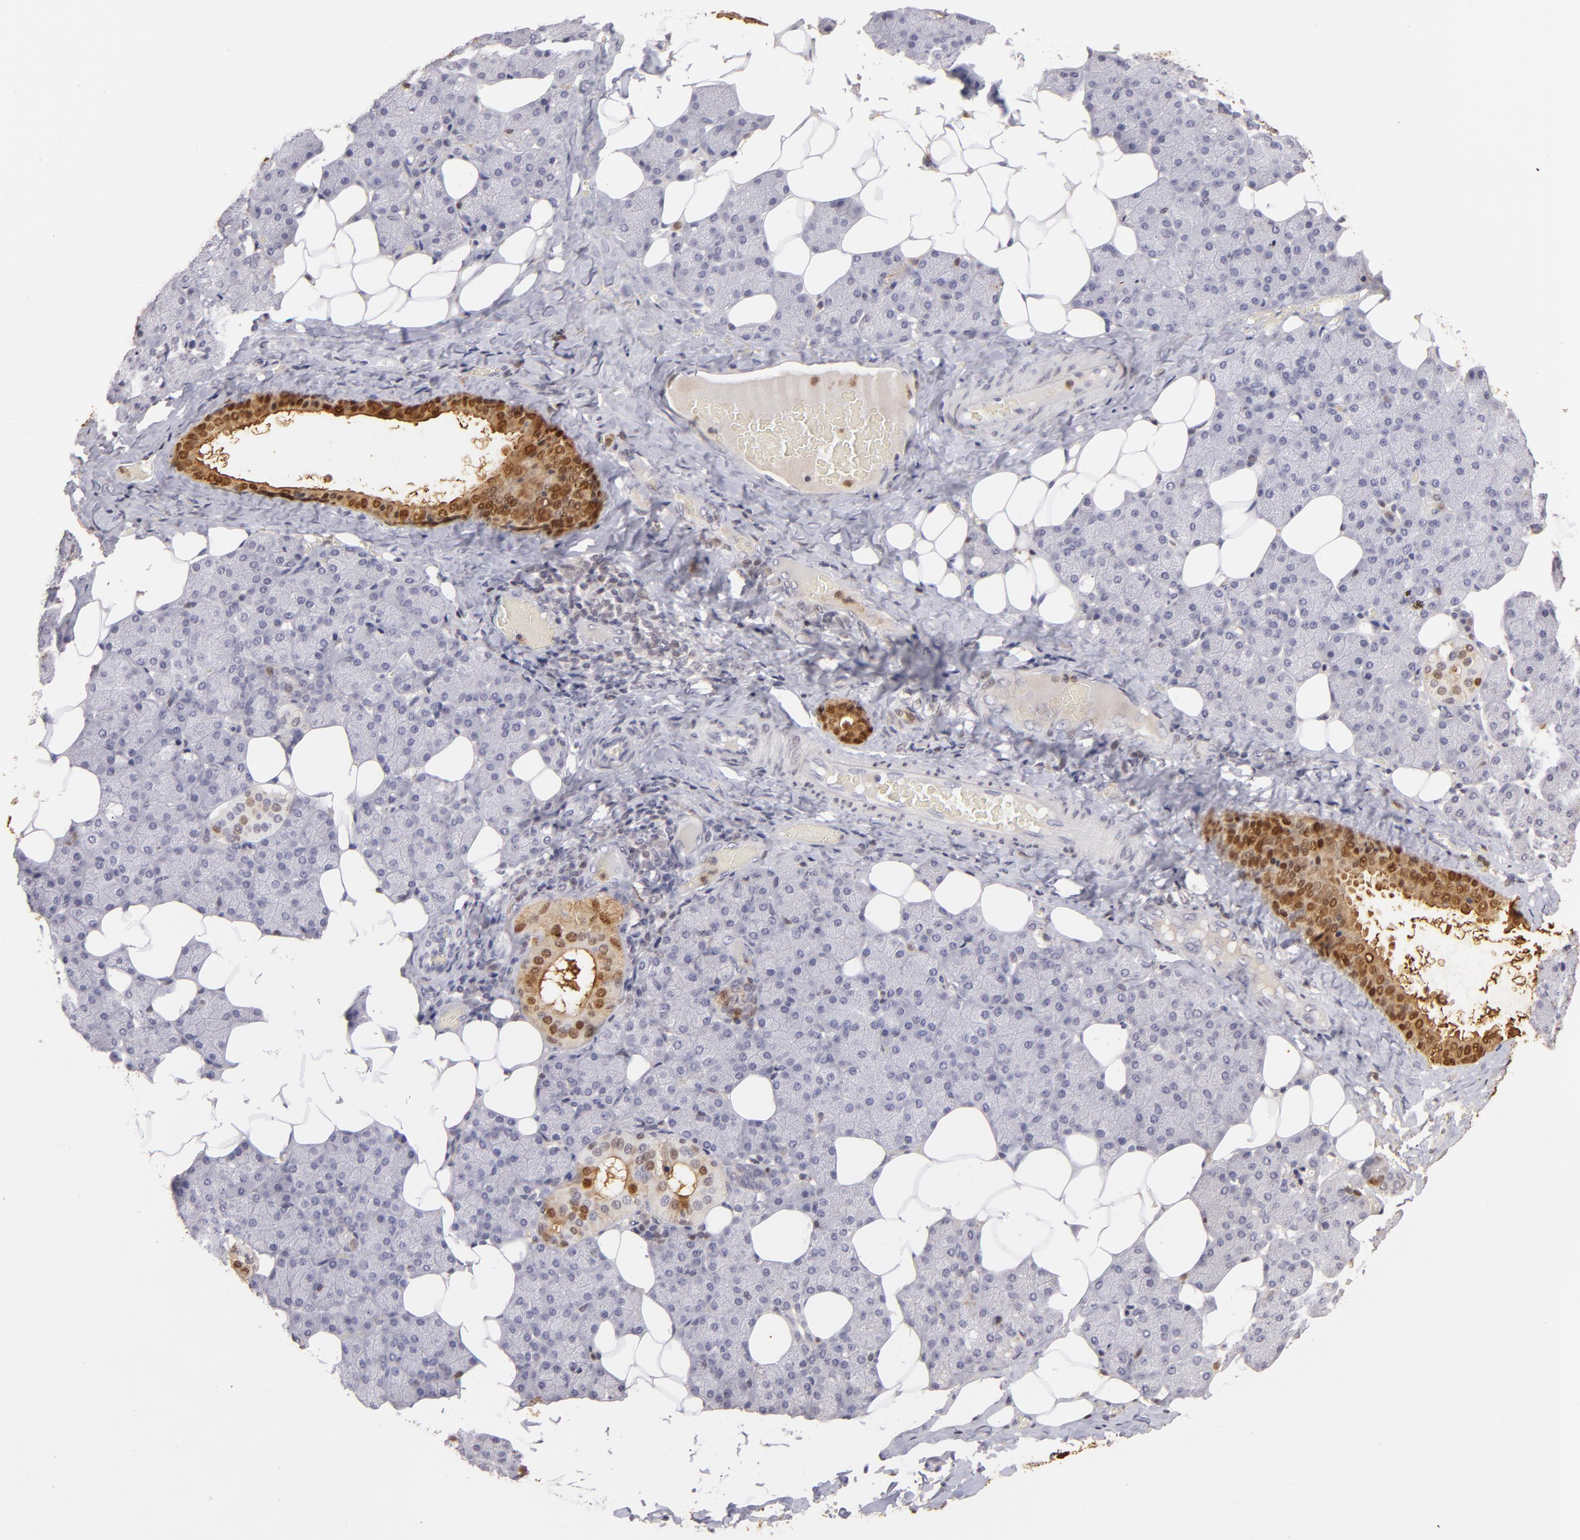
{"staining": {"intensity": "moderate", "quantity": "<25%", "location": "cytoplasmic/membranous,nuclear"}, "tissue": "salivary gland", "cell_type": "Glandular cells", "image_type": "normal", "snomed": [{"axis": "morphology", "description": "Normal tissue, NOS"}, {"axis": "topography", "description": "Lymph node"}, {"axis": "topography", "description": "Salivary gland"}], "caption": "Salivary gland stained with DAB immunohistochemistry shows low levels of moderate cytoplasmic/membranous,nuclear positivity in about <25% of glandular cells. (Stains: DAB (3,3'-diaminobenzidine) in brown, nuclei in blue, Microscopy: brightfield microscopy at high magnification).", "gene": "S100A2", "patient": {"sex": "male", "age": 8}}